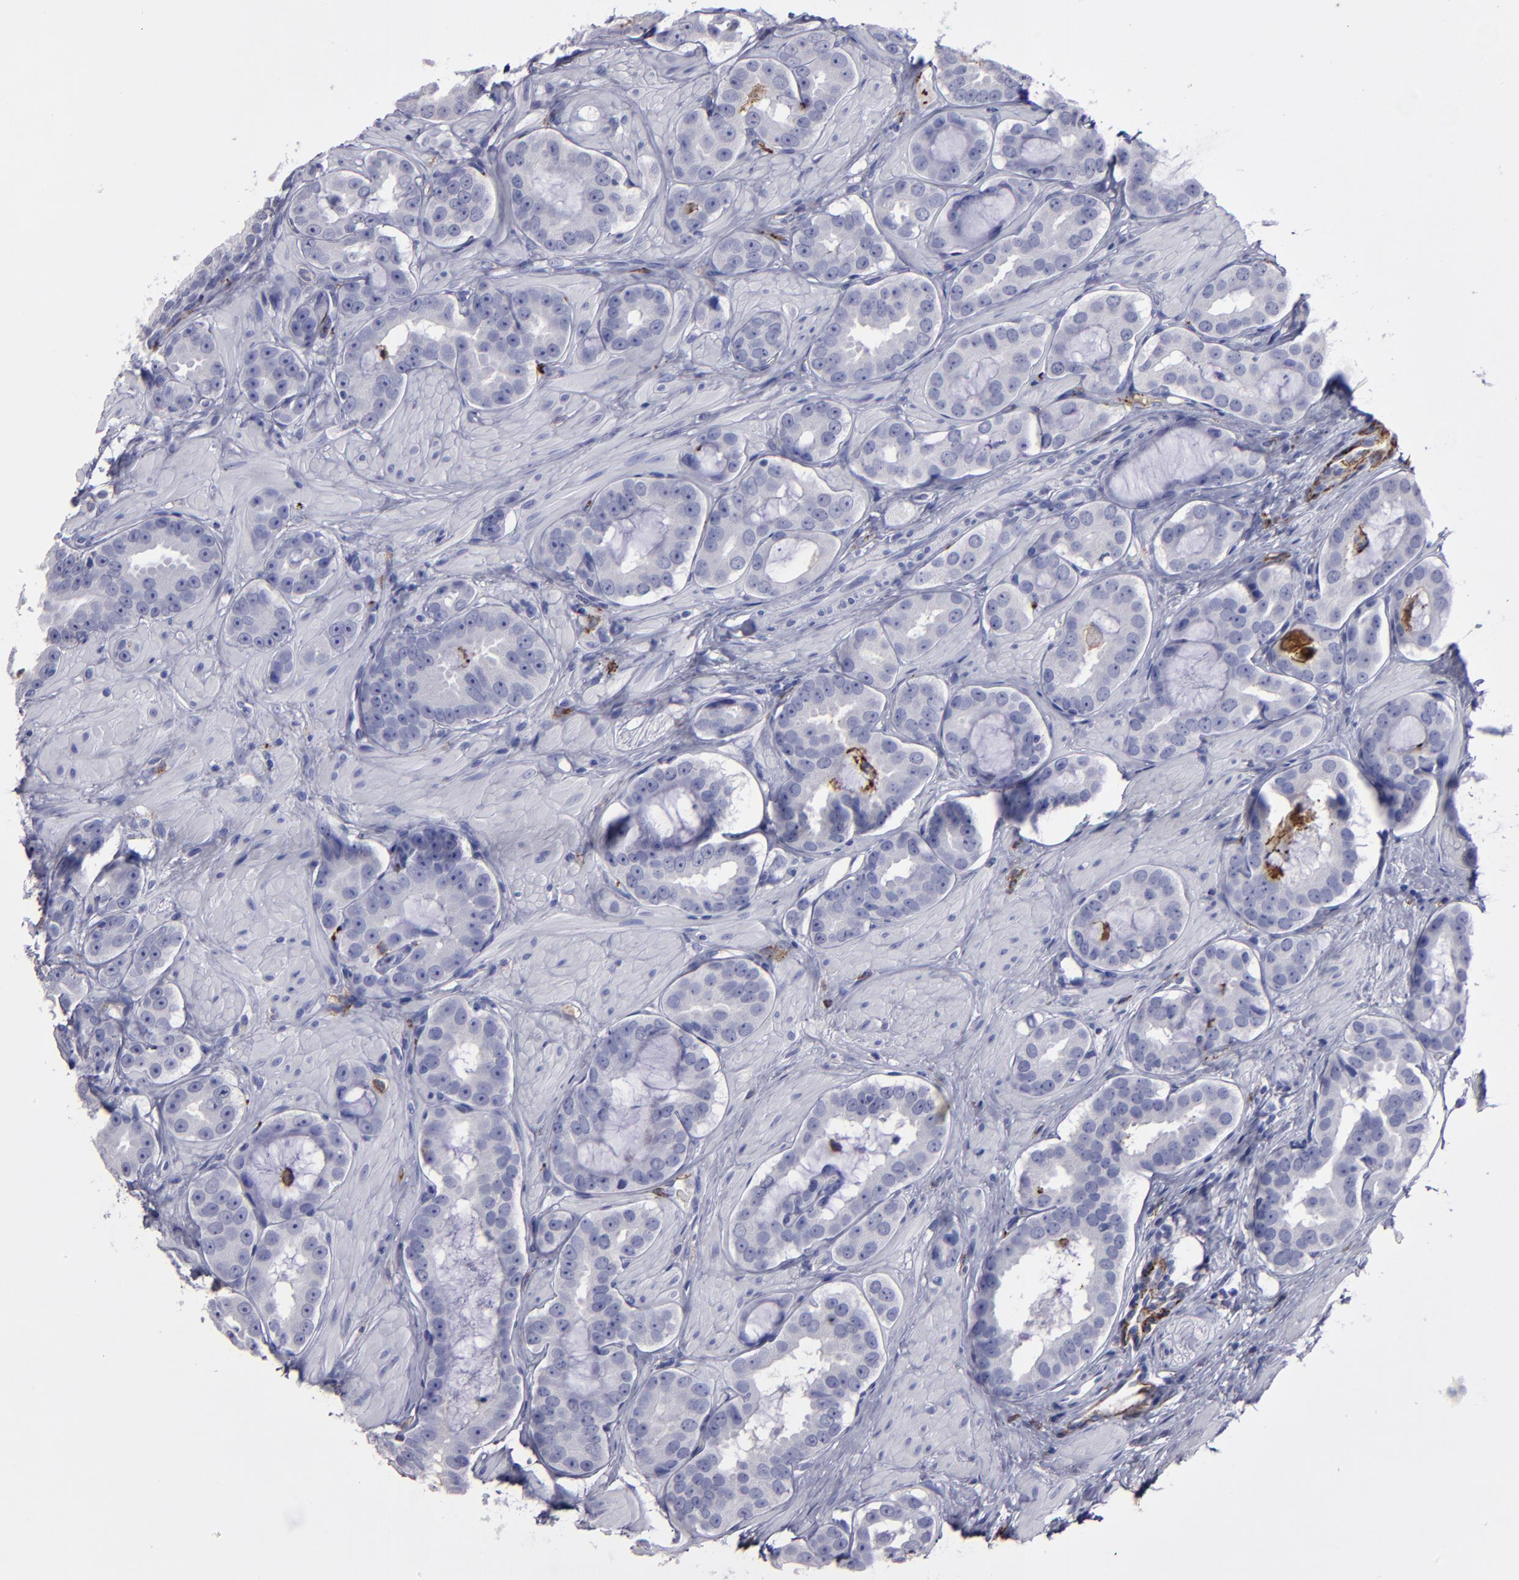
{"staining": {"intensity": "negative", "quantity": "none", "location": "none"}, "tissue": "prostate cancer", "cell_type": "Tumor cells", "image_type": "cancer", "snomed": [{"axis": "morphology", "description": "Adenocarcinoma, Low grade"}, {"axis": "topography", "description": "Prostate"}], "caption": "The micrograph demonstrates no staining of tumor cells in prostate low-grade adenocarcinoma.", "gene": "CD36", "patient": {"sex": "male", "age": 59}}